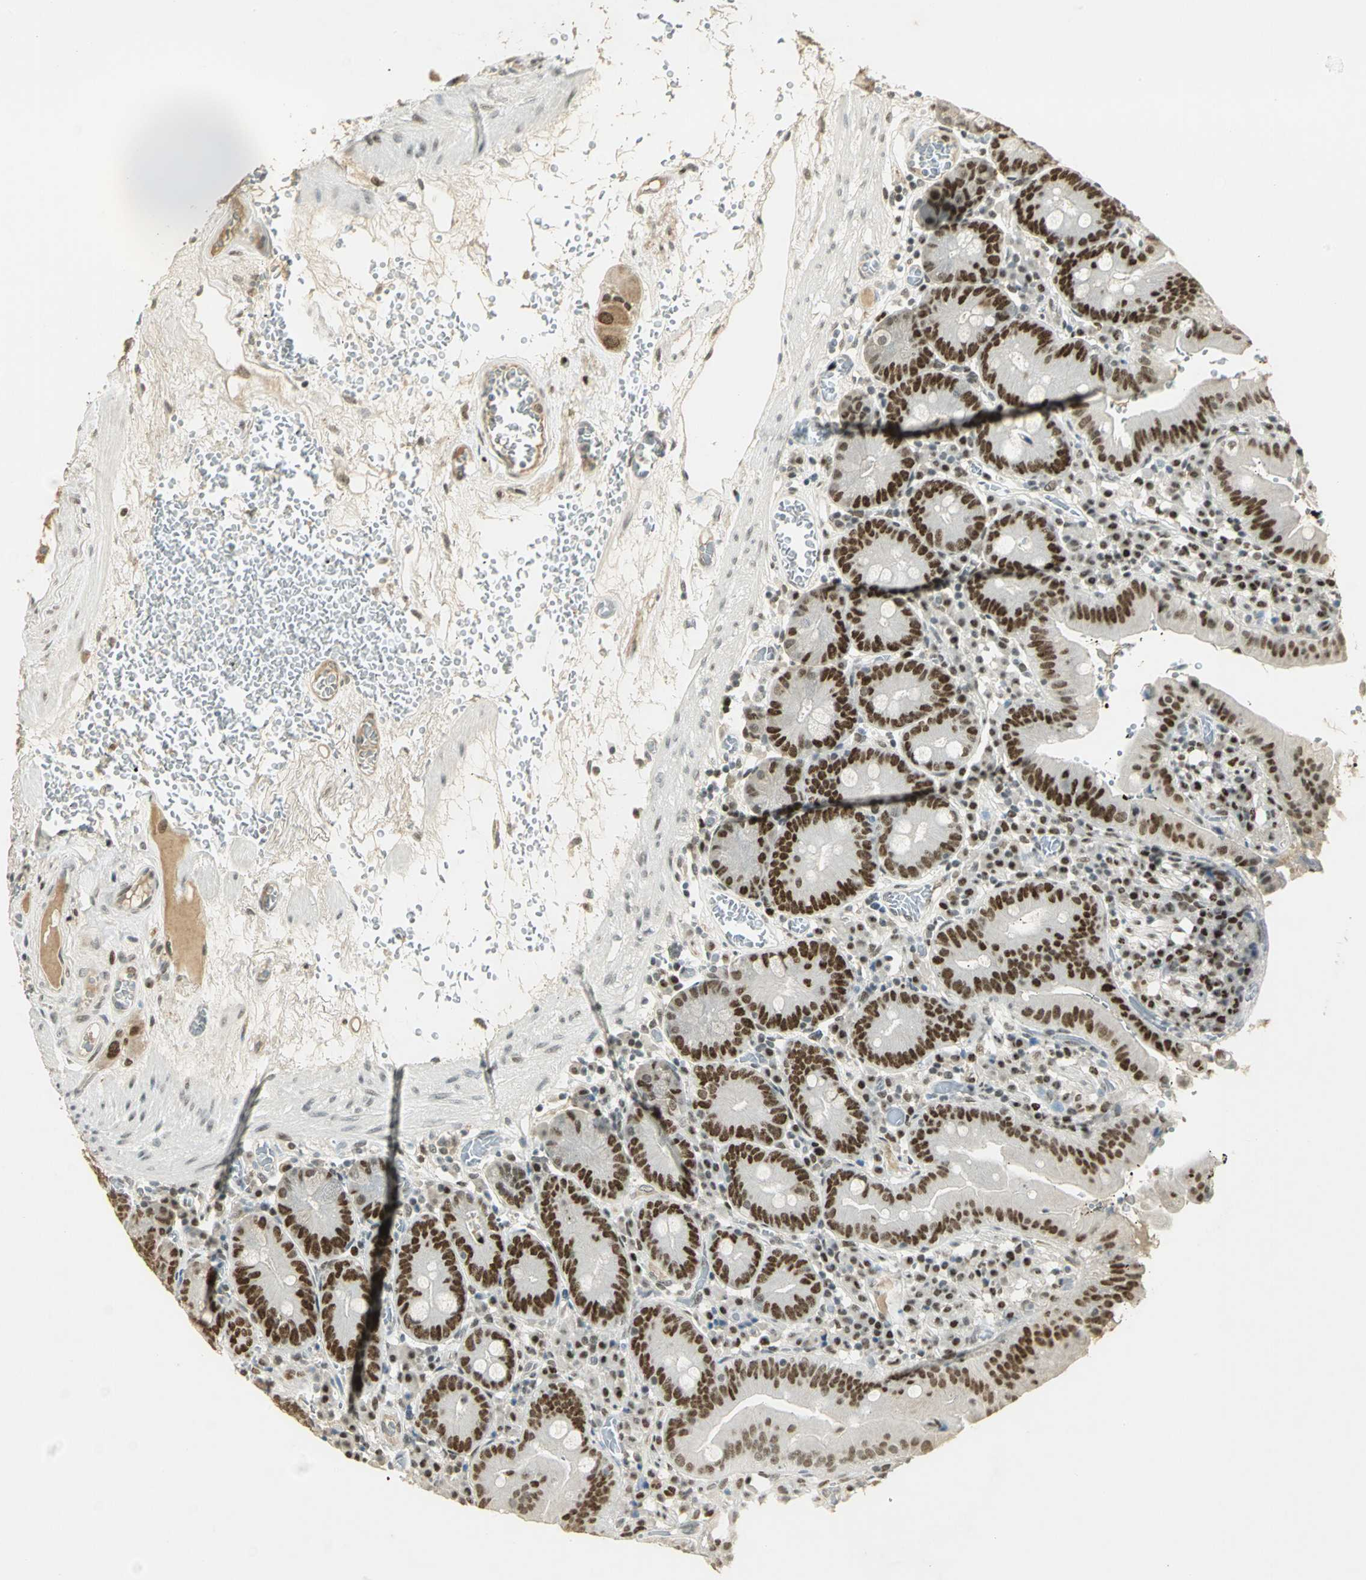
{"staining": {"intensity": "strong", "quantity": ">75%", "location": "nuclear"}, "tissue": "small intestine", "cell_type": "Glandular cells", "image_type": "normal", "snomed": [{"axis": "morphology", "description": "Normal tissue, NOS"}, {"axis": "topography", "description": "Small intestine"}], "caption": "Protein staining shows strong nuclear positivity in about >75% of glandular cells in normal small intestine. Using DAB (brown) and hematoxylin (blue) stains, captured at high magnification using brightfield microscopy.", "gene": "AK6", "patient": {"sex": "male", "age": 71}}